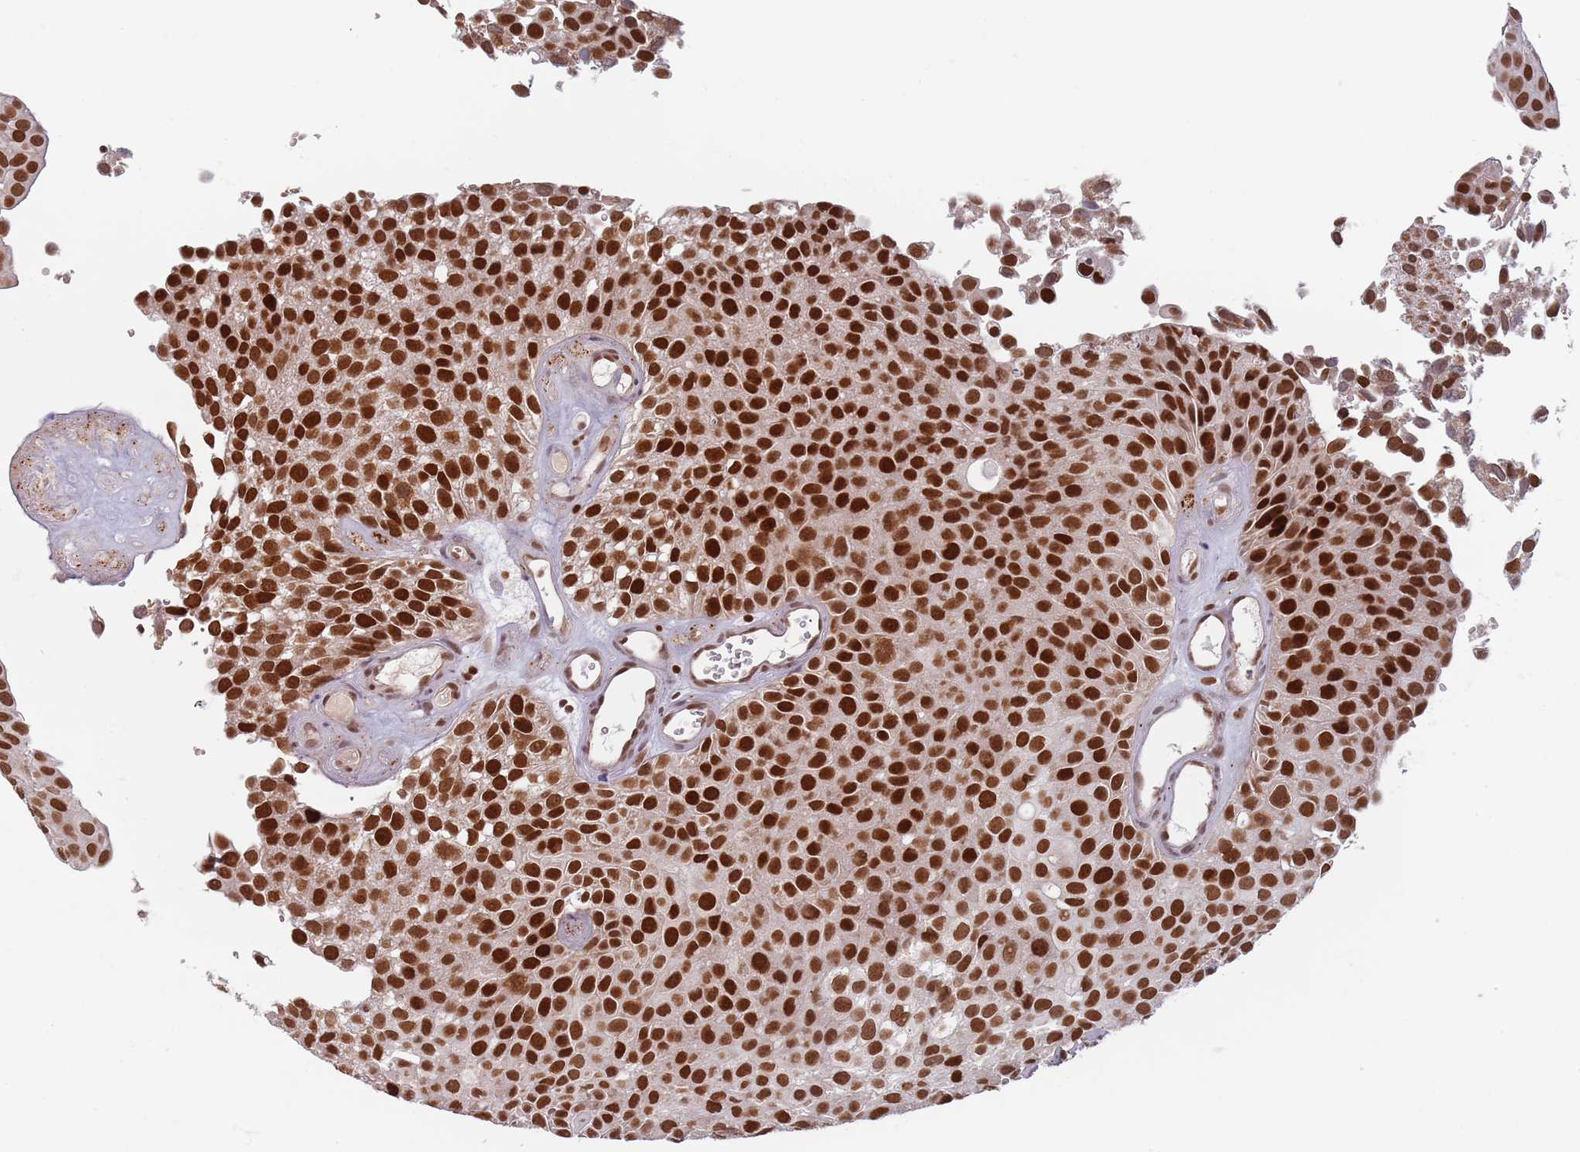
{"staining": {"intensity": "strong", "quantity": ">75%", "location": "nuclear"}, "tissue": "urothelial cancer", "cell_type": "Tumor cells", "image_type": "cancer", "snomed": [{"axis": "morphology", "description": "Urothelial carcinoma, Low grade"}, {"axis": "topography", "description": "Urinary bladder"}], "caption": "An immunohistochemistry histopathology image of neoplastic tissue is shown. Protein staining in brown shows strong nuclear positivity in urothelial cancer within tumor cells.", "gene": "NUP50", "patient": {"sex": "male", "age": 88}}